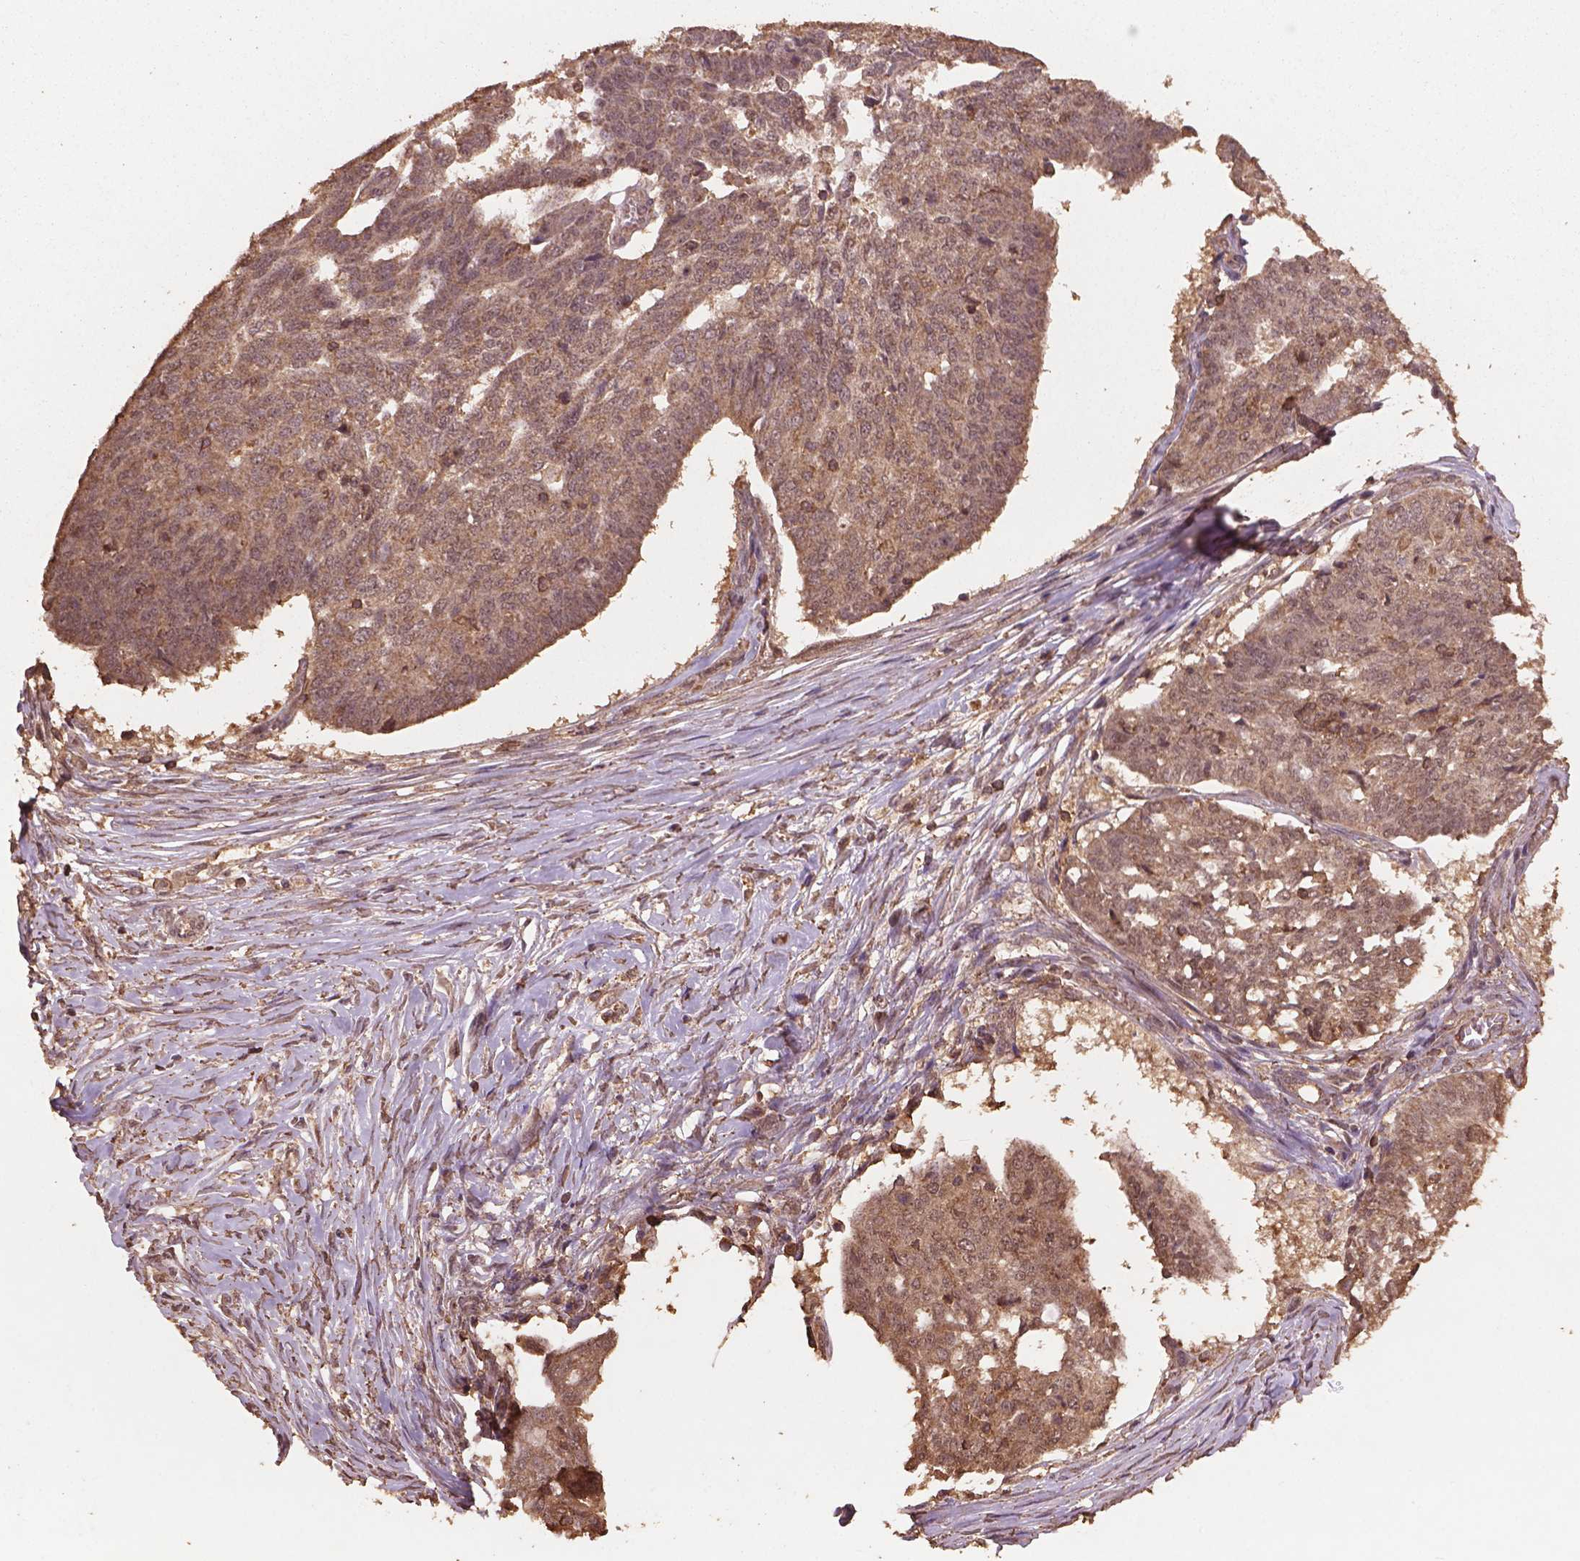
{"staining": {"intensity": "weak", "quantity": ">75%", "location": "cytoplasmic/membranous,nuclear"}, "tissue": "ovarian cancer", "cell_type": "Tumor cells", "image_type": "cancer", "snomed": [{"axis": "morphology", "description": "Cystadenocarcinoma, serous, NOS"}, {"axis": "topography", "description": "Ovary"}], "caption": "Human serous cystadenocarcinoma (ovarian) stained with a brown dye demonstrates weak cytoplasmic/membranous and nuclear positive staining in about >75% of tumor cells.", "gene": "BABAM1", "patient": {"sex": "female", "age": 67}}